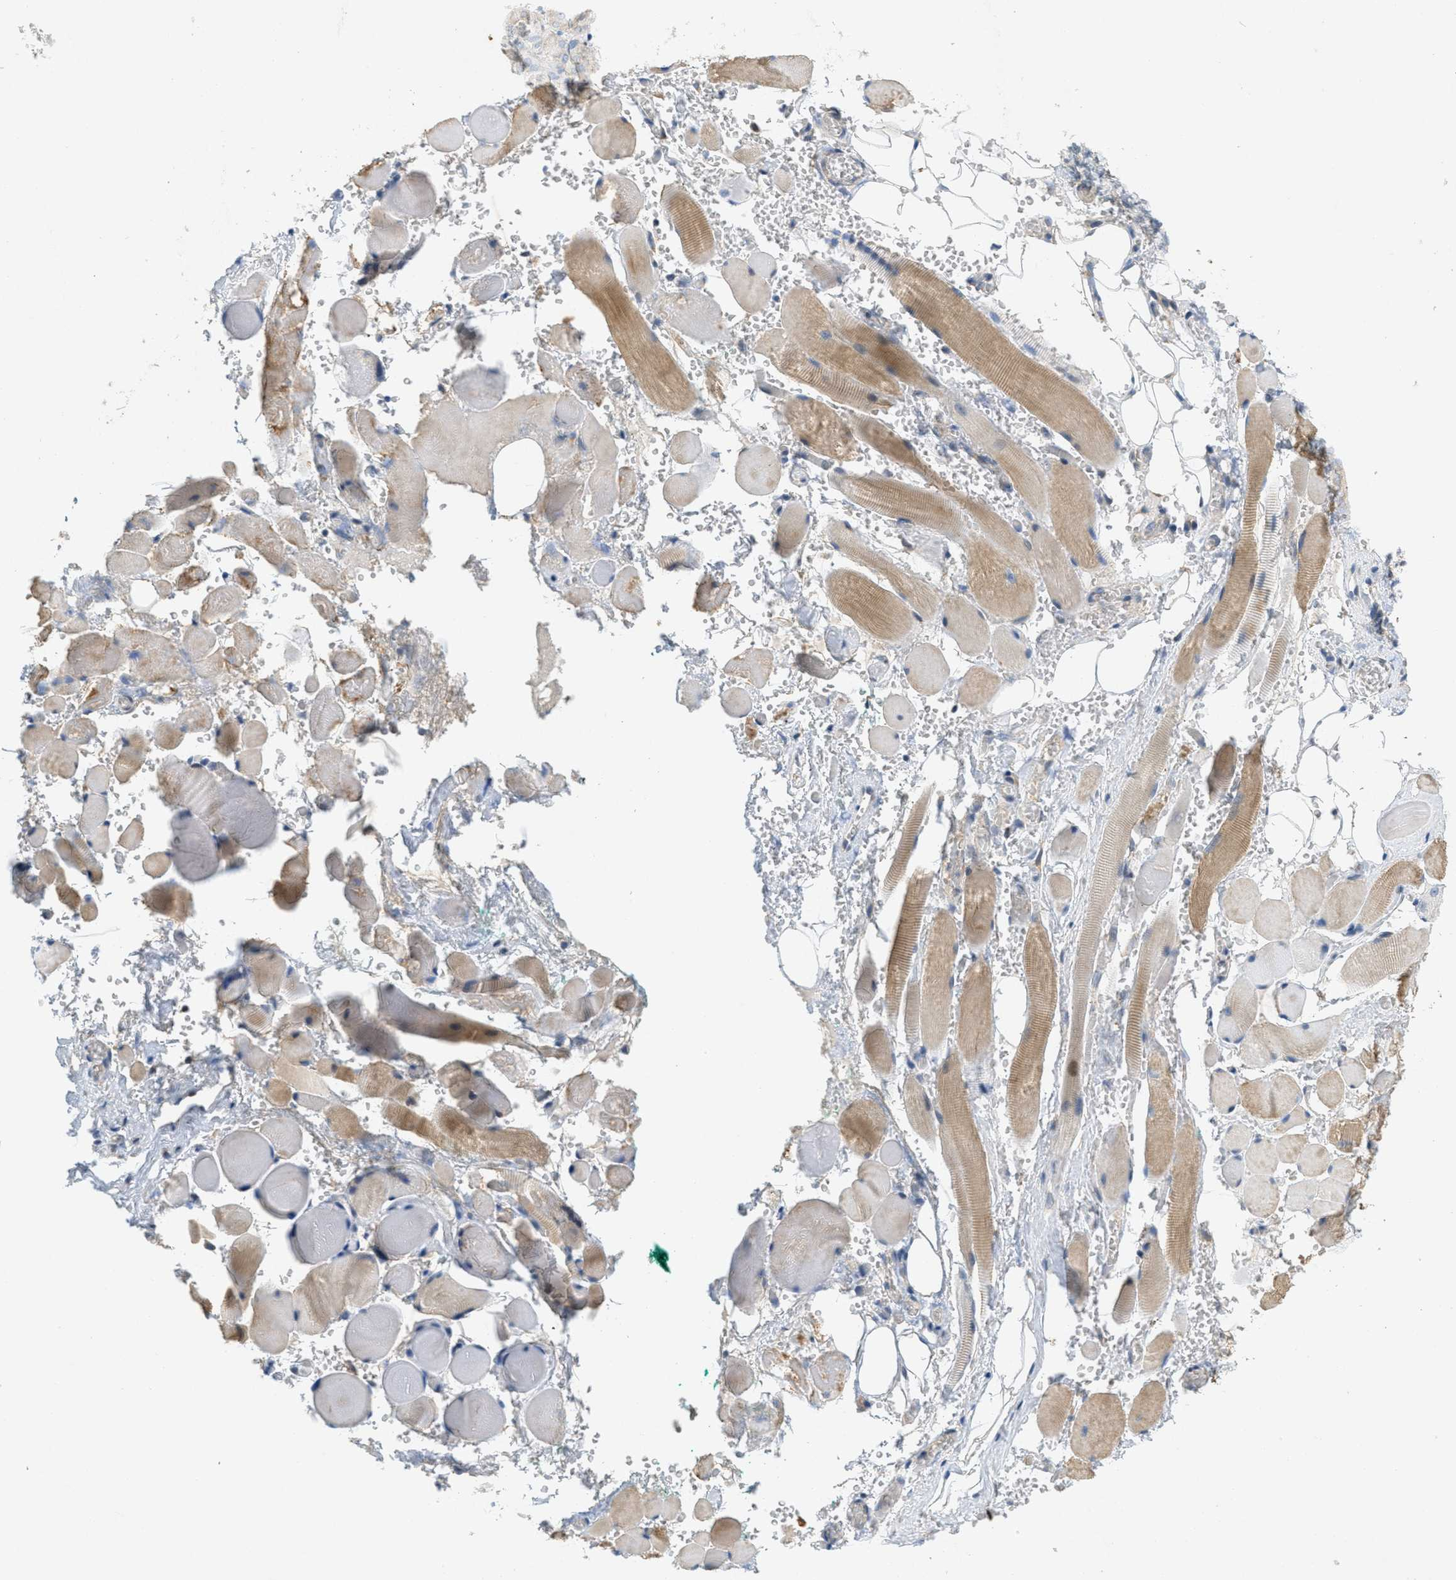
{"staining": {"intensity": "weak", "quantity": "25%-75%", "location": "cytoplasmic/membranous"}, "tissue": "adipose tissue", "cell_type": "Adipocytes", "image_type": "normal", "snomed": [{"axis": "morphology", "description": "Squamous cell carcinoma, NOS"}, {"axis": "topography", "description": "Oral tissue"}, {"axis": "topography", "description": "Head-Neck"}], "caption": "Adipose tissue stained with immunohistochemistry (IHC) demonstrates weak cytoplasmic/membranous positivity in about 25%-75% of adipocytes.", "gene": "SIGMAR1", "patient": {"sex": "female", "age": 50}}